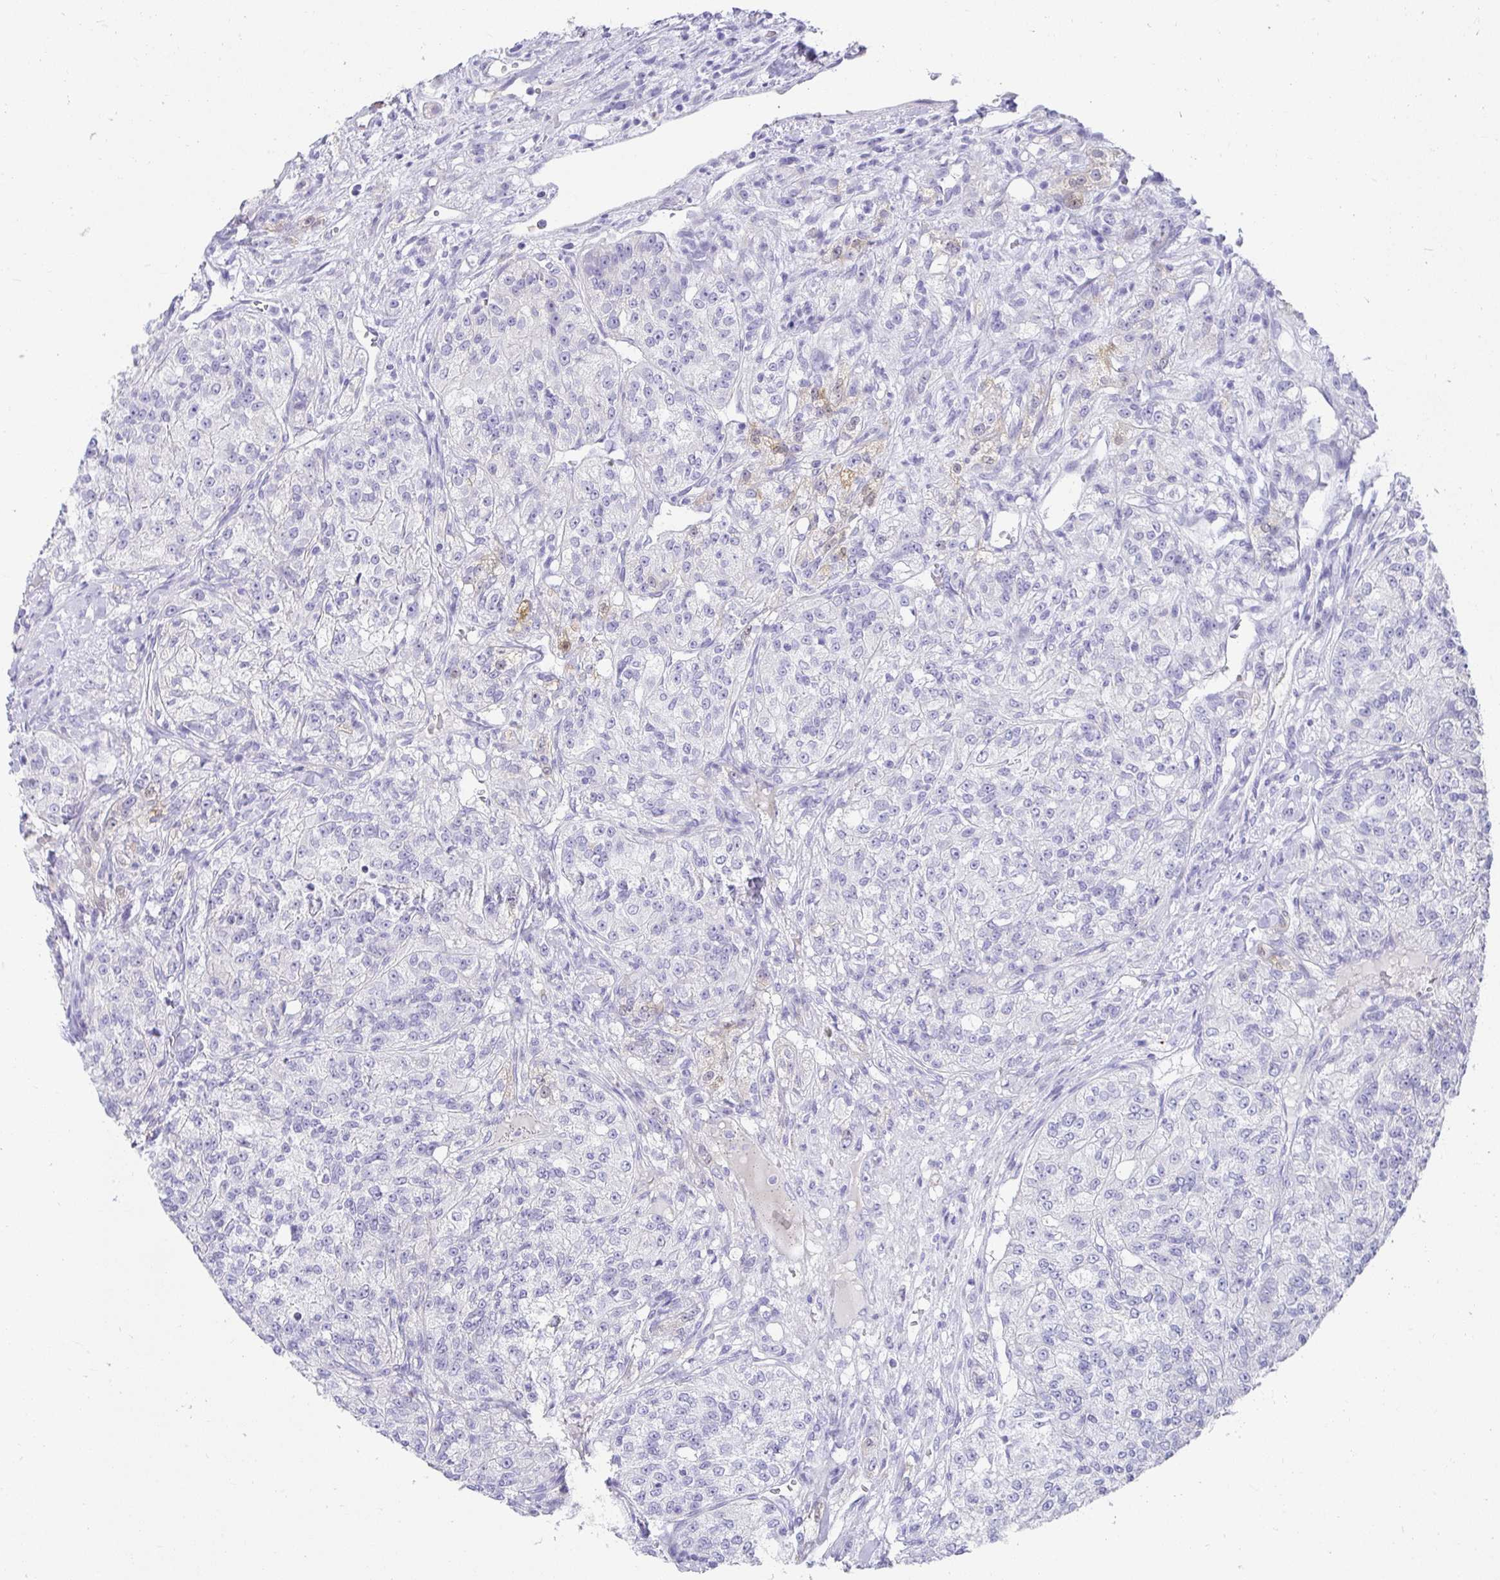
{"staining": {"intensity": "negative", "quantity": "none", "location": "none"}, "tissue": "renal cancer", "cell_type": "Tumor cells", "image_type": "cancer", "snomed": [{"axis": "morphology", "description": "Adenocarcinoma, NOS"}, {"axis": "topography", "description": "Kidney"}], "caption": "This is a image of immunohistochemistry staining of renal cancer (adenocarcinoma), which shows no positivity in tumor cells.", "gene": "CHAT", "patient": {"sex": "female", "age": 63}}